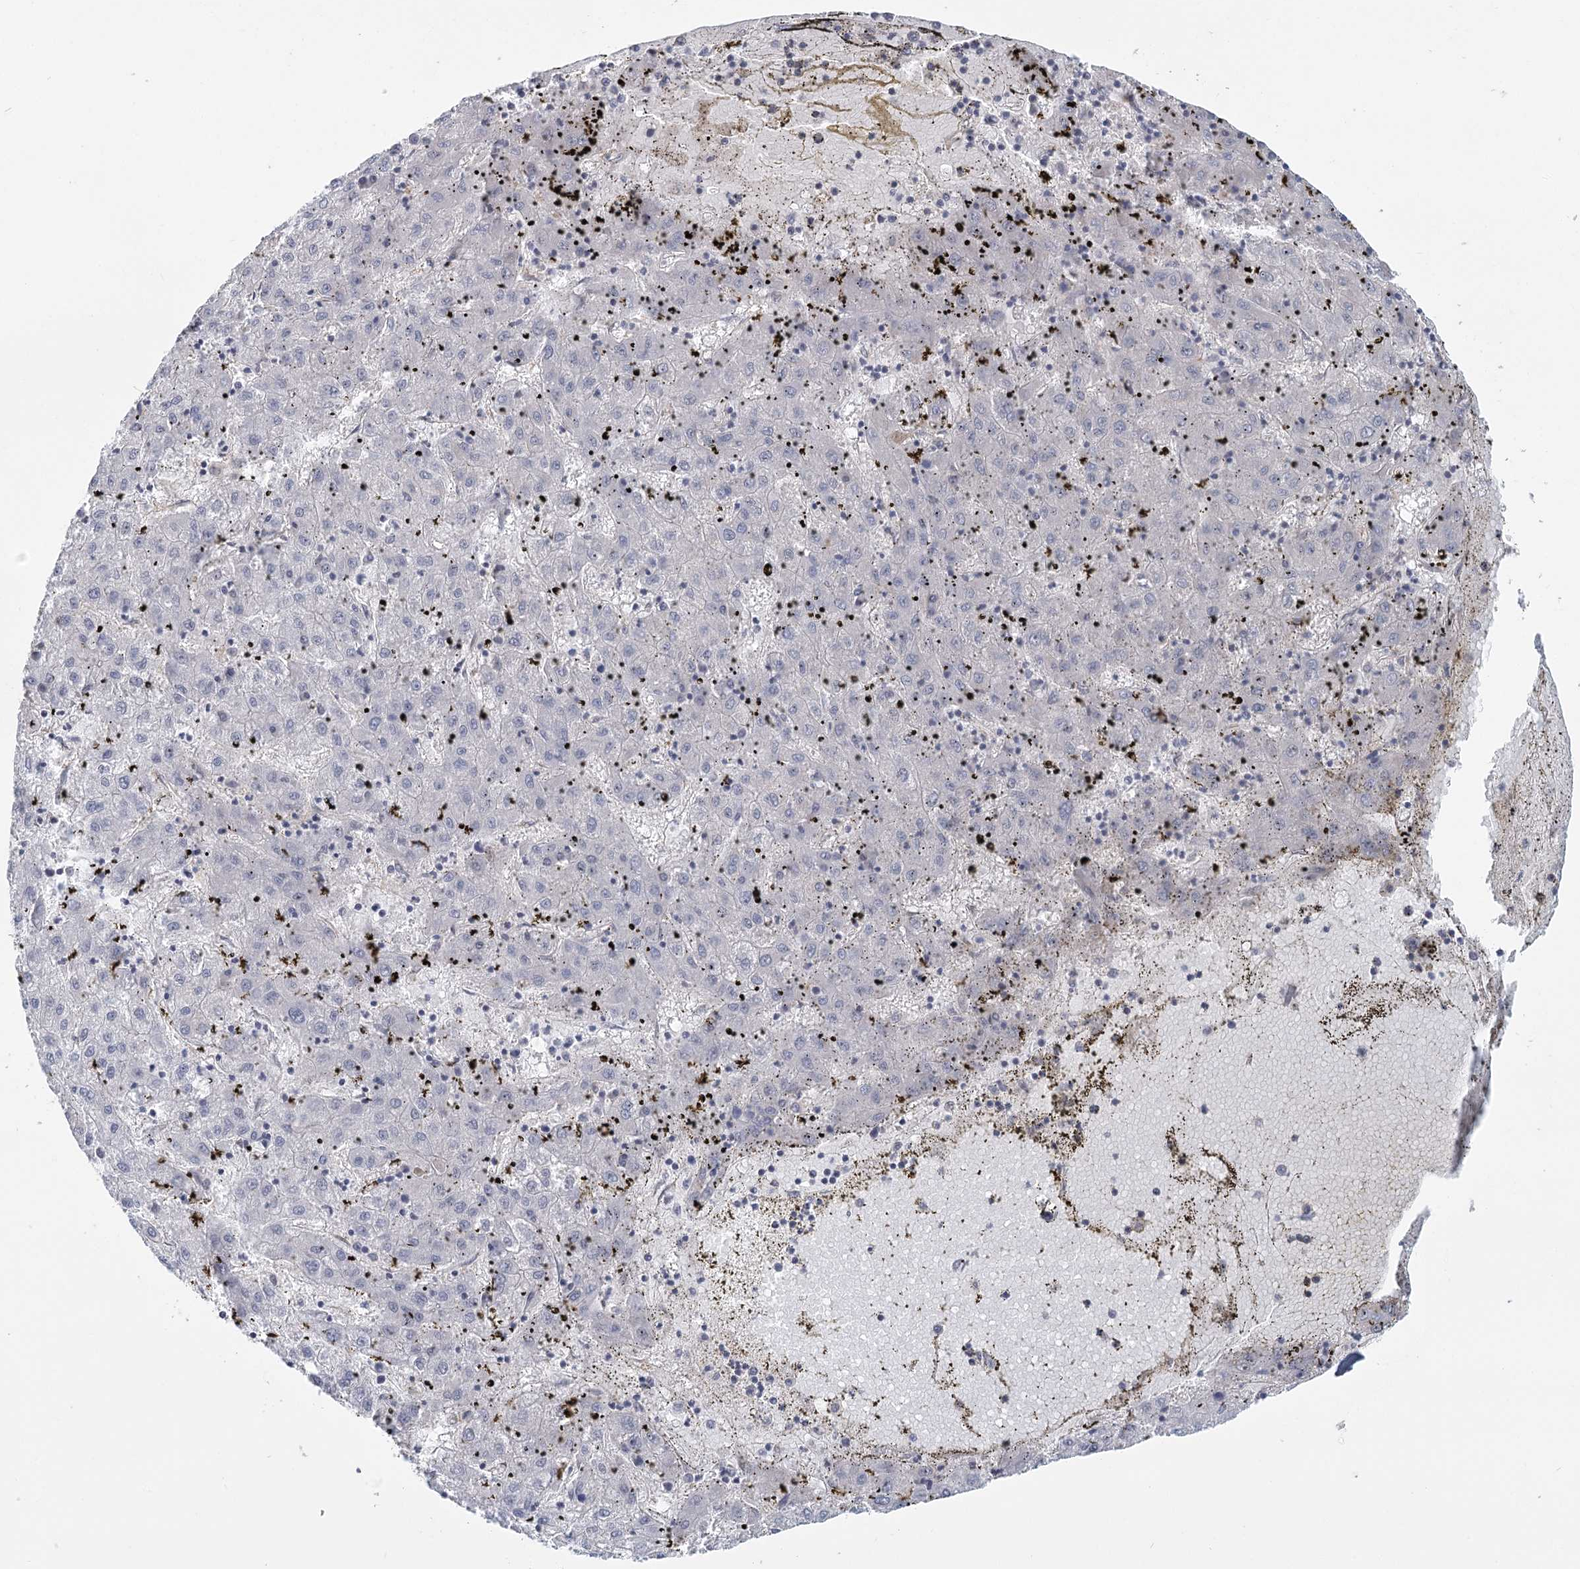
{"staining": {"intensity": "negative", "quantity": "none", "location": "none"}, "tissue": "liver cancer", "cell_type": "Tumor cells", "image_type": "cancer", "snomed": [{"axis": "morphology", "description": "Carcinoma, Hepatocellular, NOS"}, {"axis": "topography", "description": "Liver"}], "caption": "Immunohistochemical staining of human liver hepatocellular carcinoma demonstrates no significant positivity in tumor cells.", "gene": "USP11", "patient": {"sex": "male", "age": 72}}